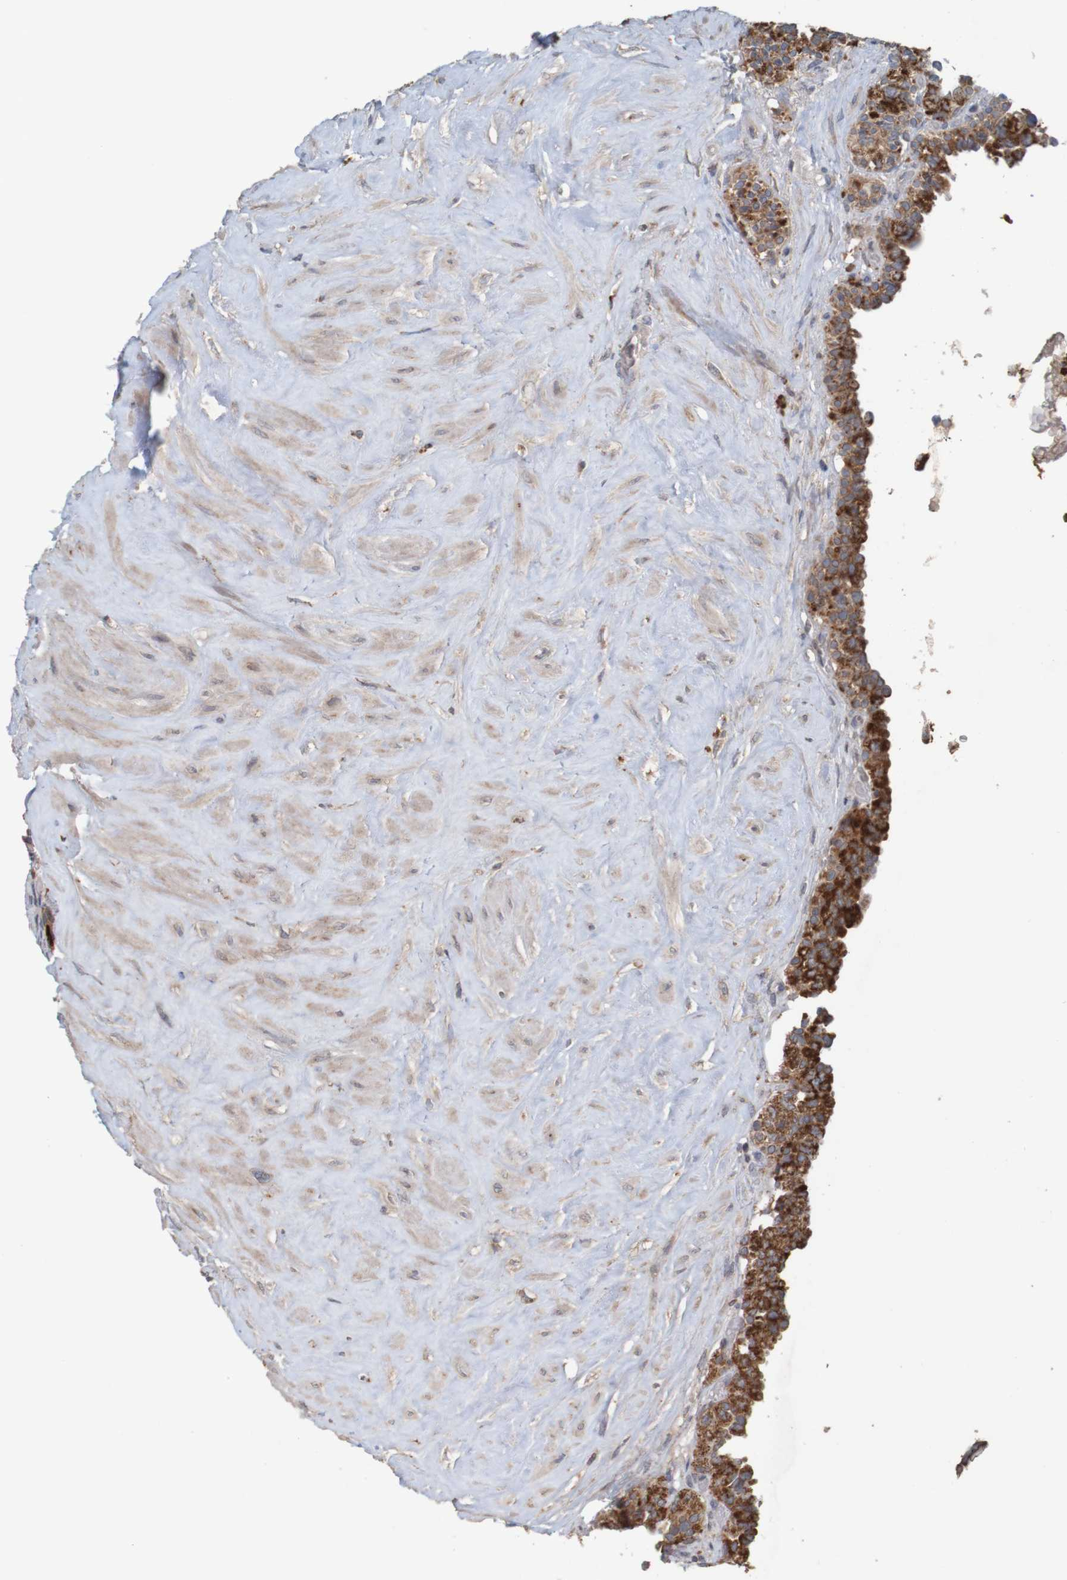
{"staining": {"intensity": "strong", "quantity": ">75%", "location": "cytoplasmic/membranous"}, "tissue": "seminal vesicle", "cell_type": "Glandular cells", "image_type": "normal", "snomed": [{"axis": "morphology", "description": "Normal tissue, NOS"}, {"axis": "topography", "description": "Seminal veicle"}], "caption": "This histopathology image exhibits immunohistochemistry staining of benign seminal vesicle, with high strong cytoplasmic/membranous staining in approximately >75% of glandular cells.", "gene": "B3GAT2", "patient": {"sex": "male", "age": 63}}